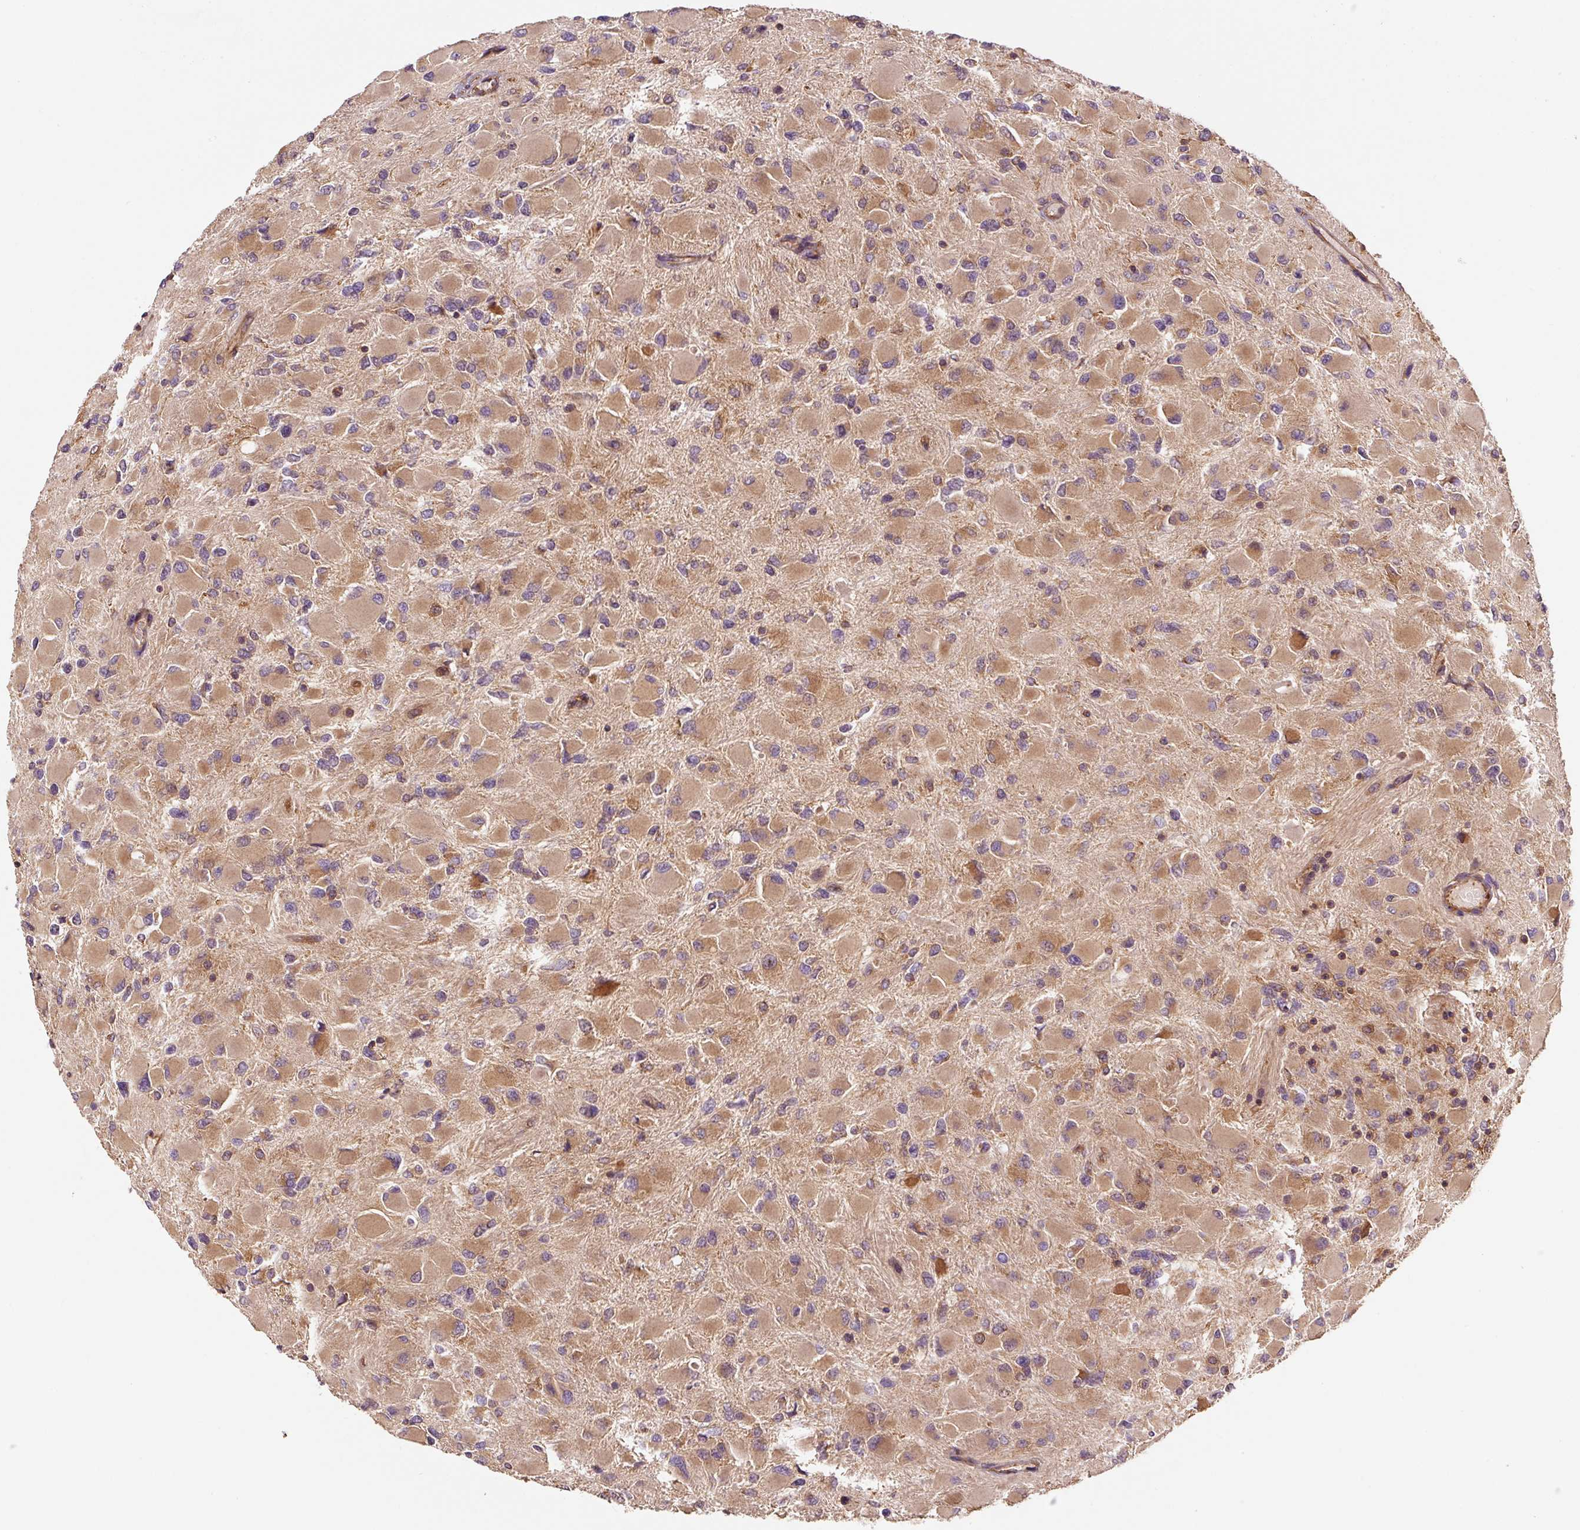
{"staining": {"intensity": "moderate", "quantity": ">75%", "location": "cytoplasmic/membranous"}, "tissue": "glioma", "cell_type": "Tumor cells", "image_type": "cancer", "snomed": [{"axis": "morphology", "description": "Glioma, malignant, High grade"}, {"axis": "topography", "description": "Cerebral cortex"}], "caption": "An image of human high-grade glioma (malignant) stained for a protein reveals moderate cytoplasmic/membranous brown staining in tumor cells.", "gene": "EIF2S2", "patient": {"sex": "female", "age": 36}}